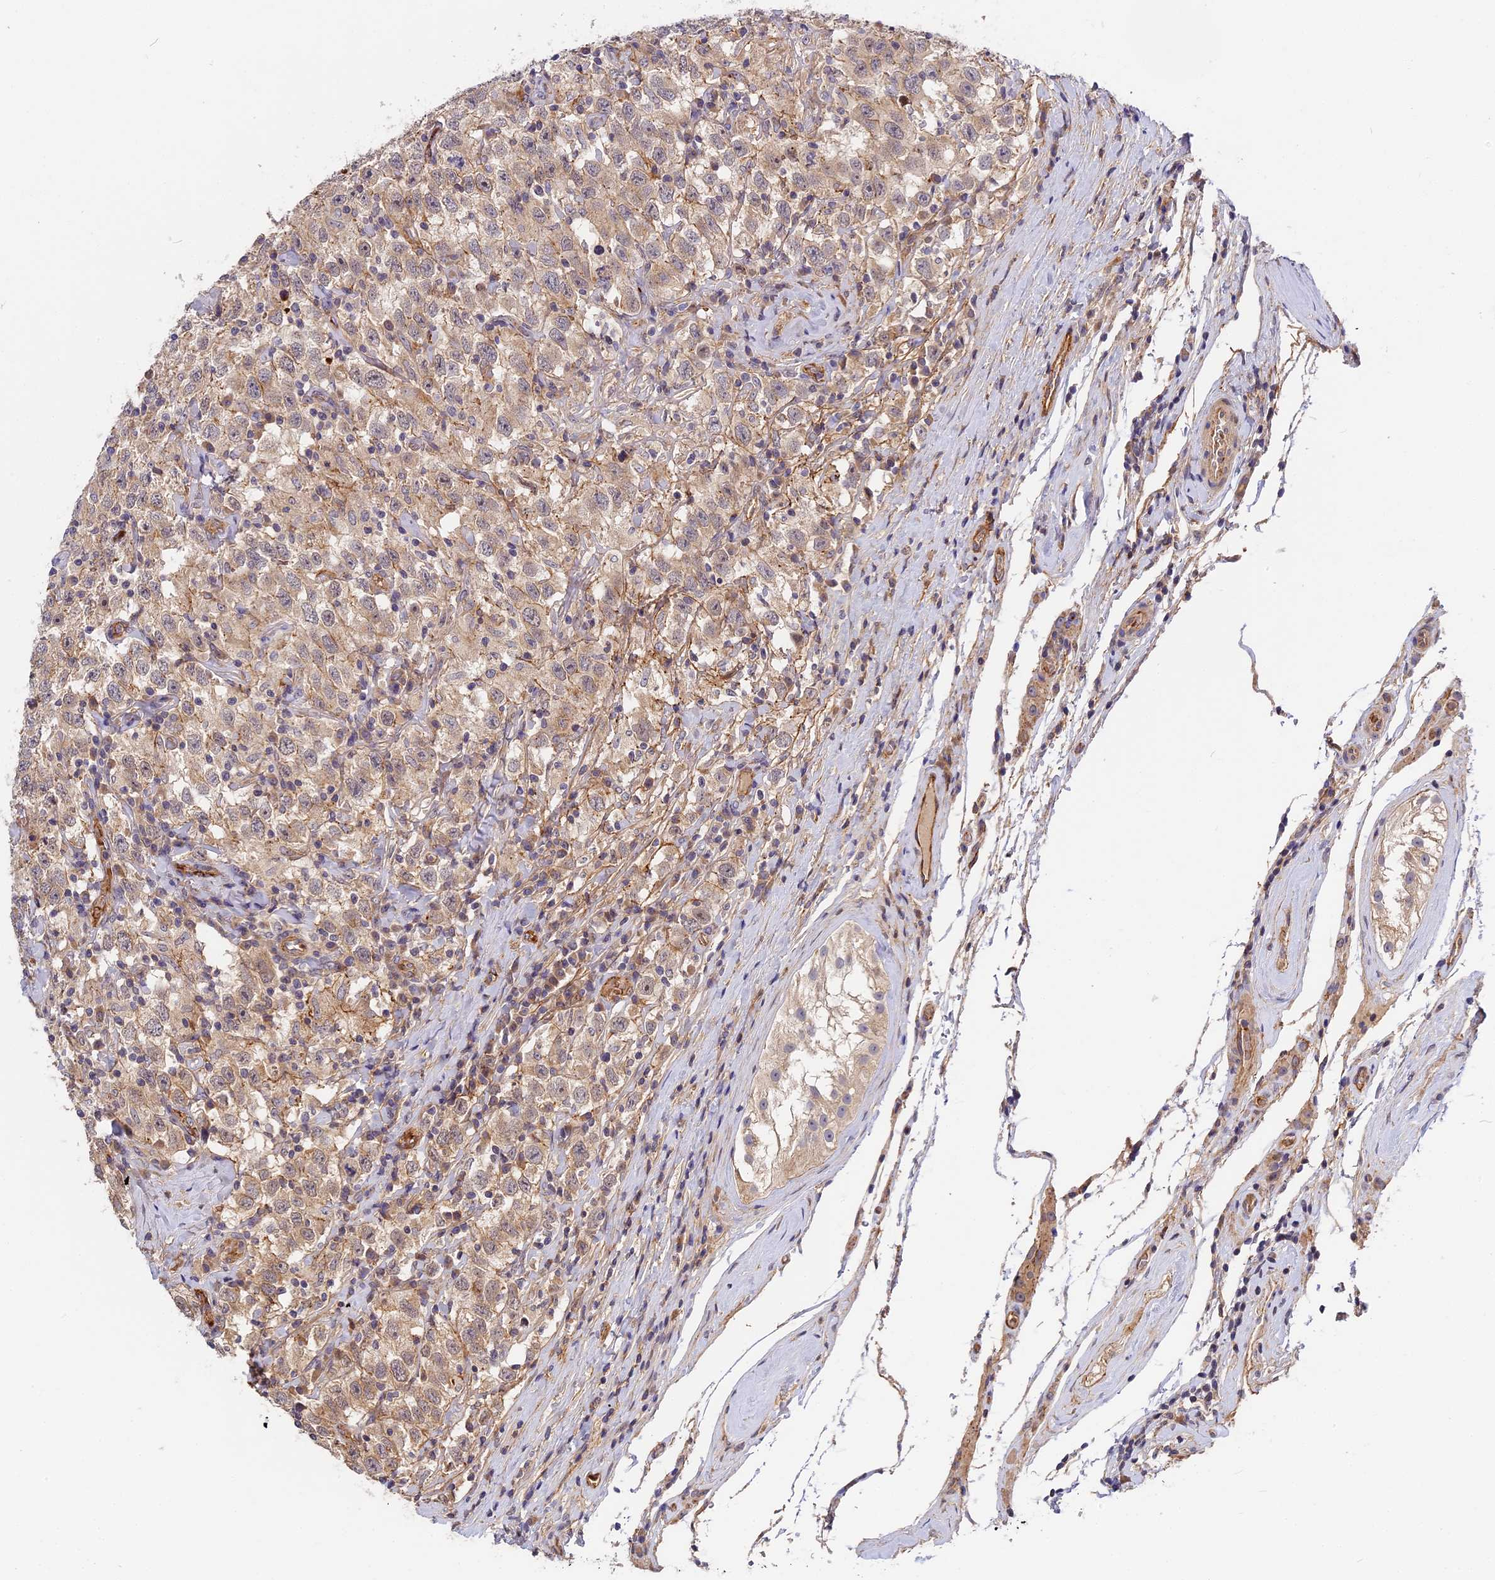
{"staining": {"intensity": "weak", "quantity": "25%-75%", "location": "cytoplasmic/membranous"}, "tissue": "testis cancer", "cell_type": "Tumor cells", "image_type": "cancer", "snomed": [{"axis": "morphology", "description": "Seminoma, NOS"}, {"axis": "topography", "description": "Testis"}], "caption": "Immunohistochemical staining of human testis cancer (seminoma) reveals weak cytoplasmic/membranous protein expression in approximately 25%-75% of tumor cells.", "gene": "MISP3", "patient": {"sex": "male", "age": 41}}